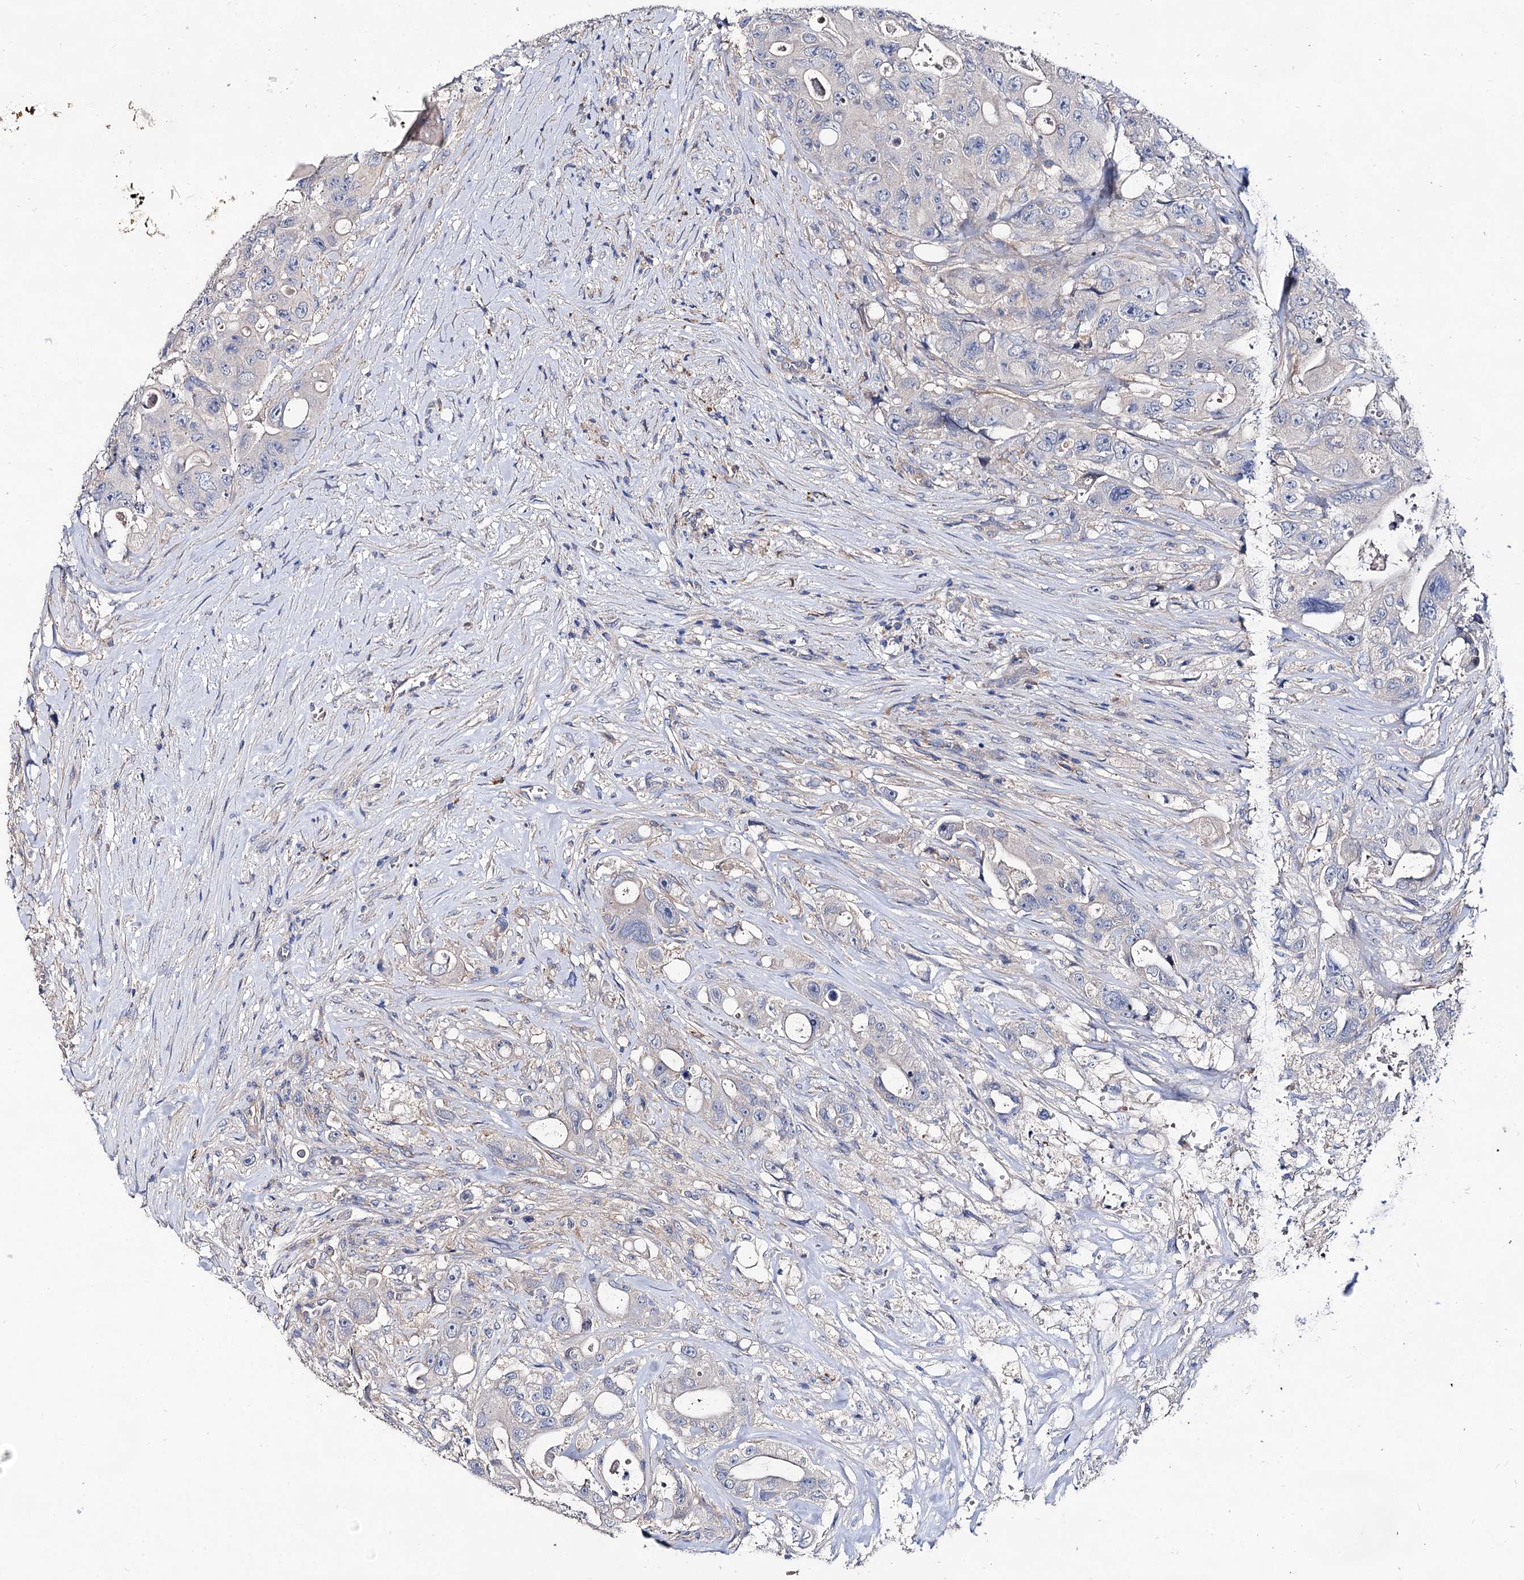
{"staining": {"intensity": "negative", "quantity": "none", "location": "none"}, "tissue": "colorectal cancer", "cell_type": "Tumor cells", "image_type": "cancer", "snomed": [{"axis": "morphology", "description": "Adenocarcinoma, NOS"}, {"axis": "topography", "description": "Colon"}], "caption": "IHC histopathology image of colorectal cancer (adenocarcinoma) stained for a protein (brown), which demonstrates no positivity in tumor cells. (DAB immunohistochemistry with hematoxylin counter stain).", "gene": "HVCN1", "patient": {"sex": "female", "age": 46}}